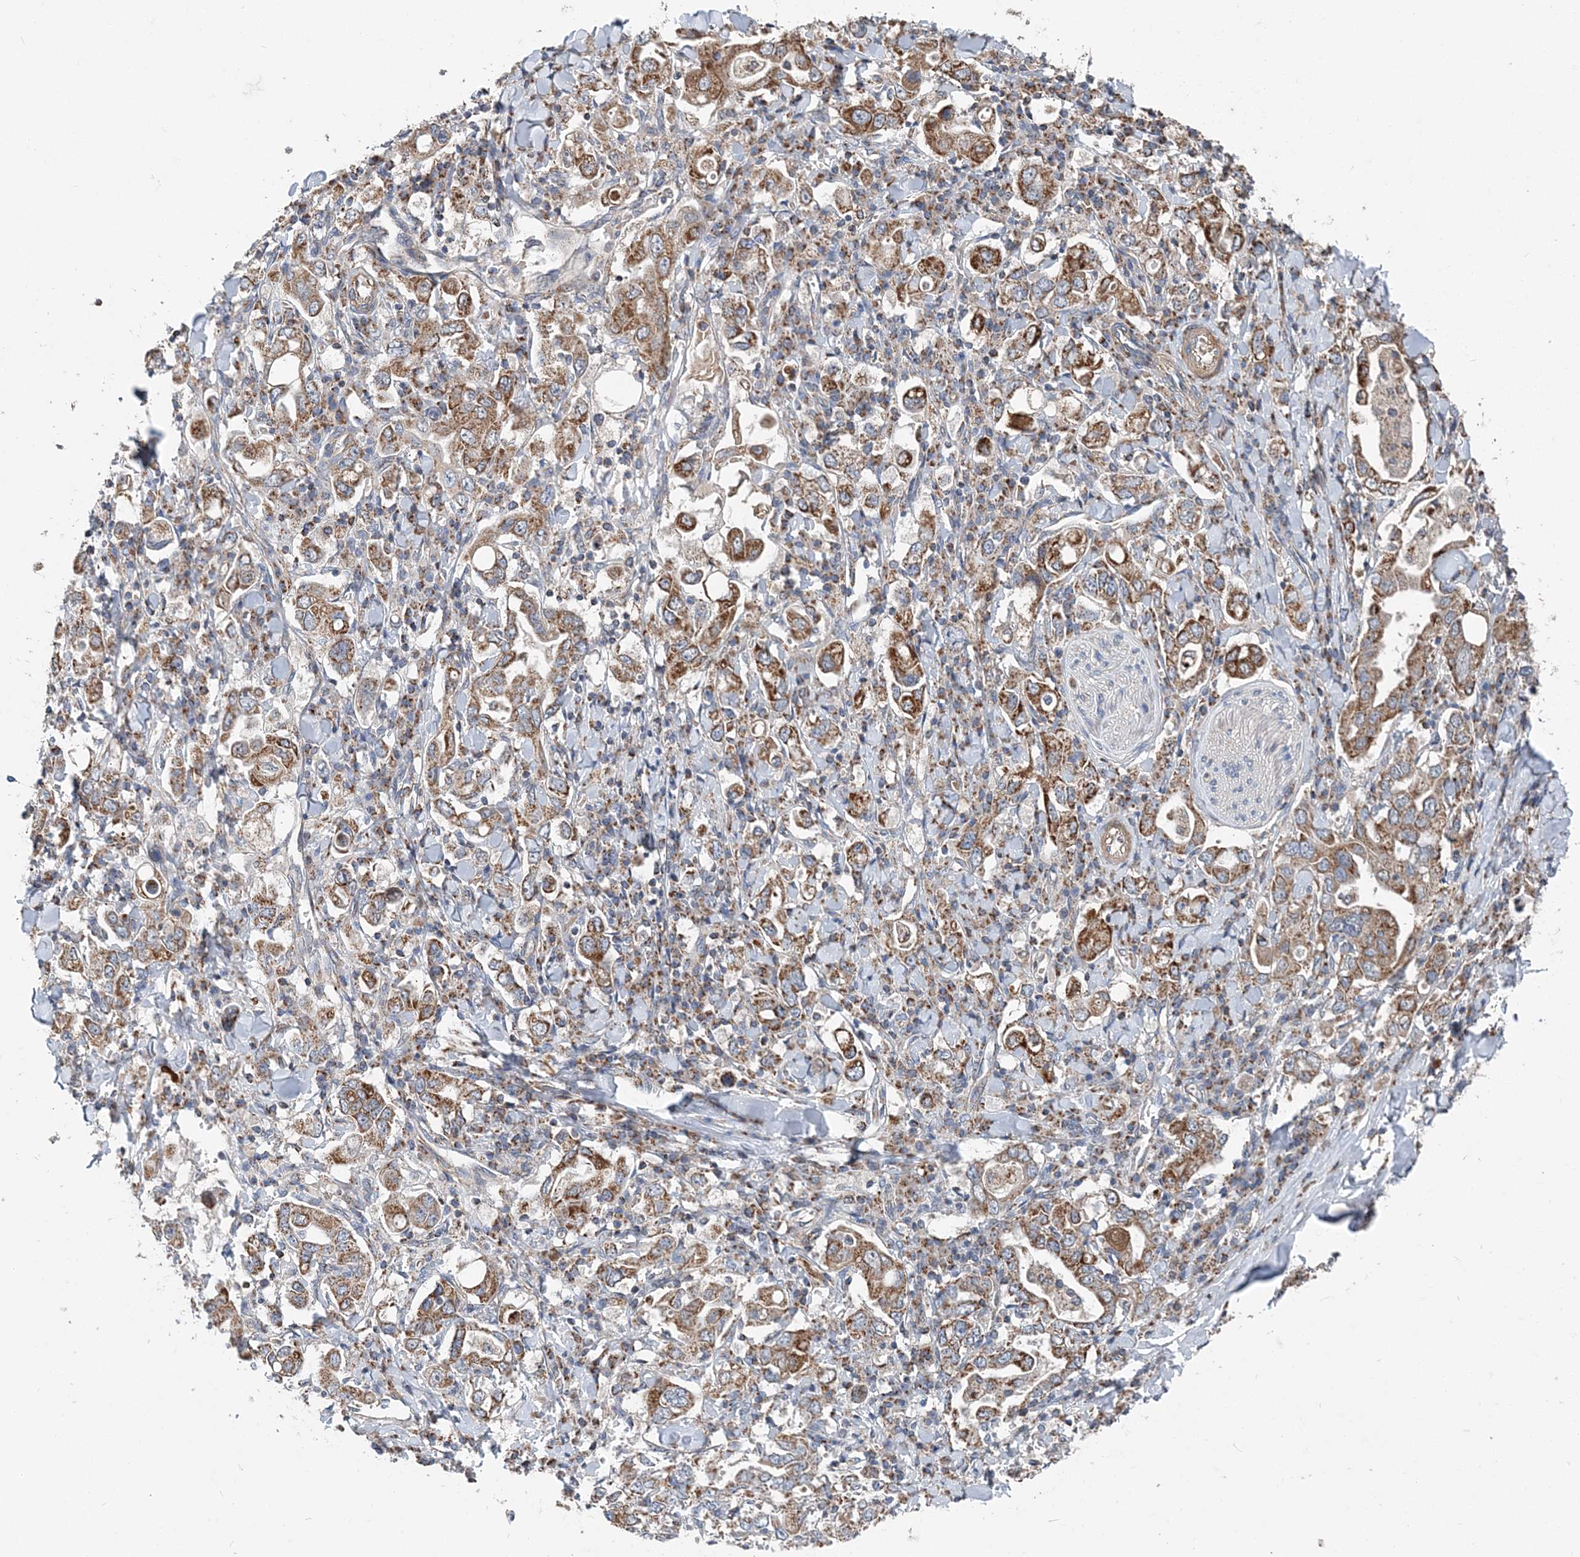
{"staining": {"intensity": "moderate", "quantity": ">75%", "location": "cytoplasmic/membranous"}, "tissue": "stomach cancer", "cell_type": "Tumor cells", "image_type": "cancer", "snomed": [{"axis": "morphology", "description": "Adenocarcinoma, NOS"}, {"axis": "topography", "description": "Stomach, upper"}], "caption": "Brown immunohistochemical staining in stomach cancer (adenocarcinoma) reveals moderate cytoplasmic/membranous expression in approximately >75% of tumor cells.", "gene": "SPRY2", "patient": {"sex": "male", "age": 62}}